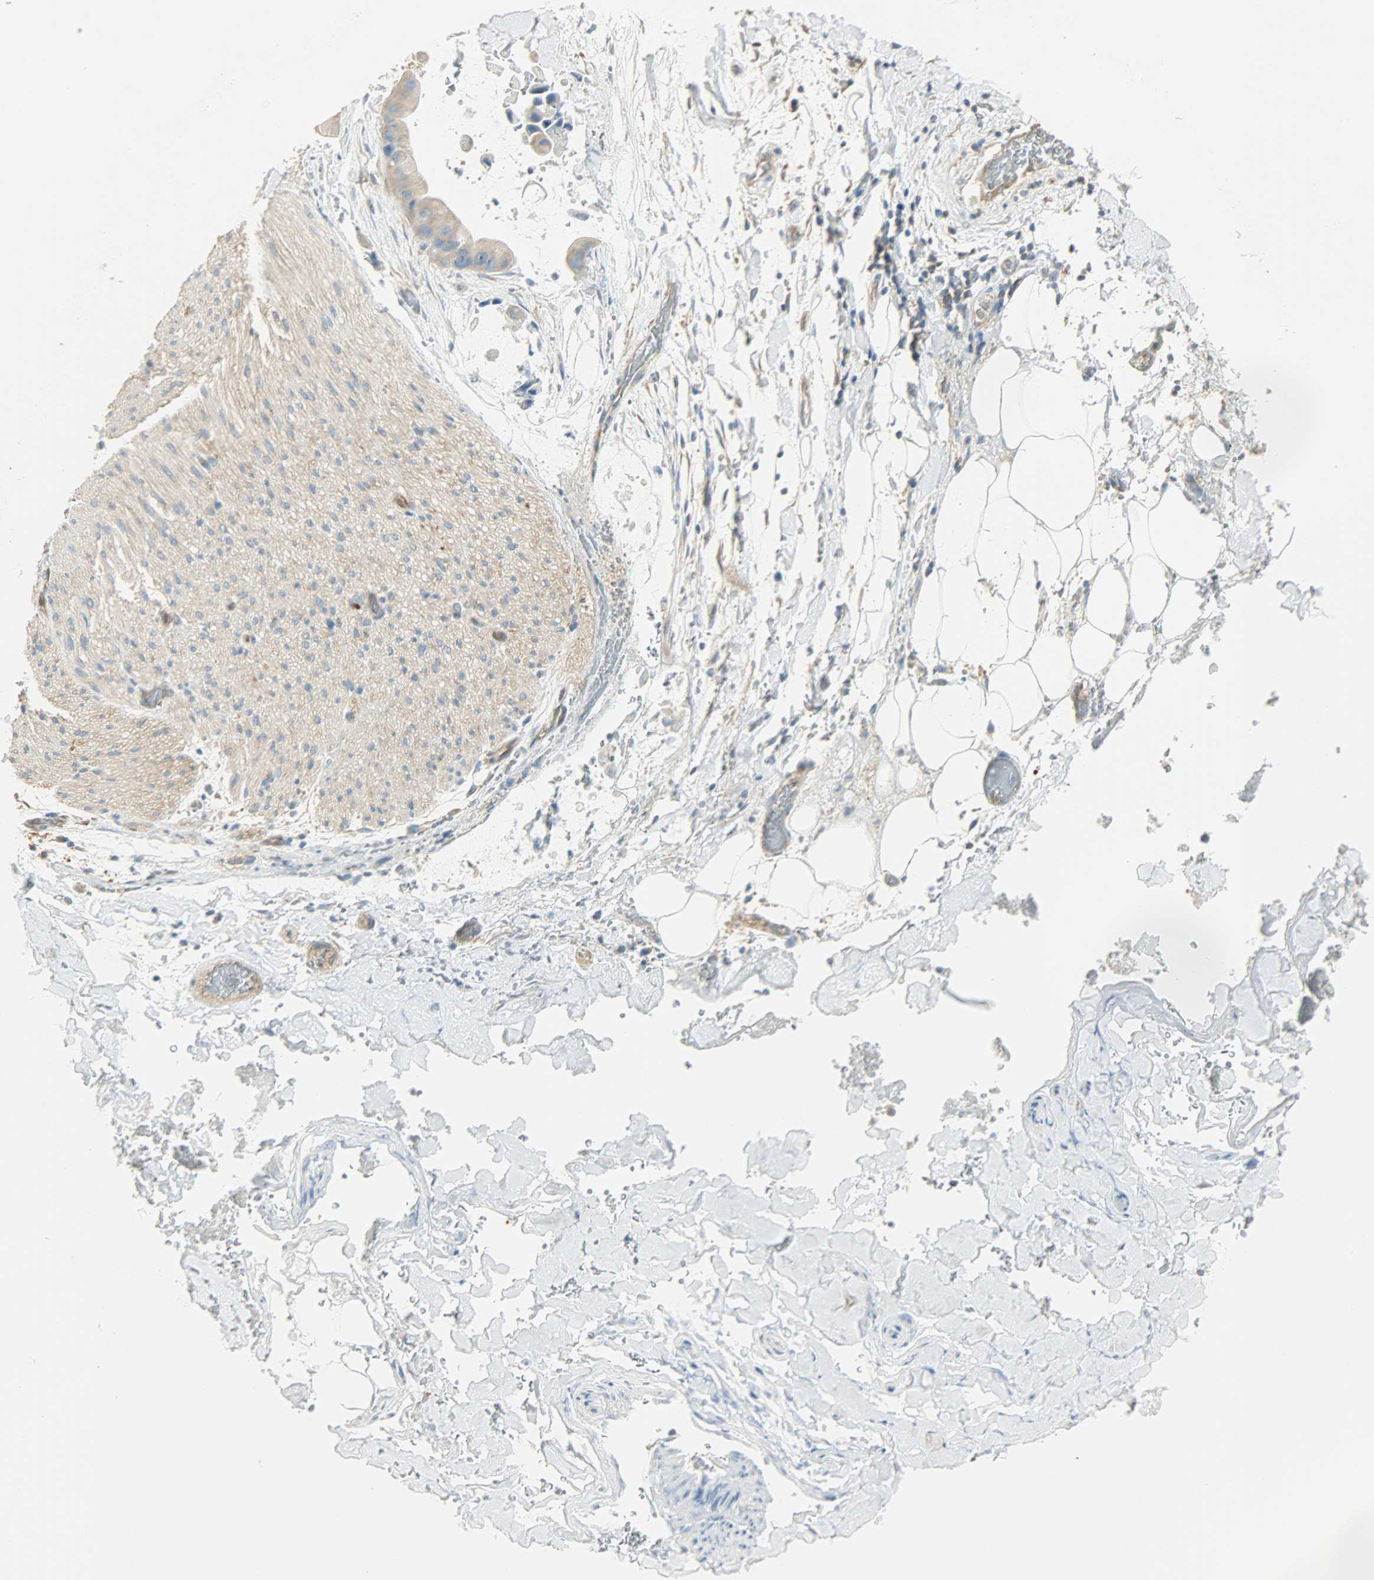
{"staining": {"intensity": "negative", "quantity": "none", "location": "none"}, "tissue": "adipose tissue", "cell_type": "Adipocytes", "image_type": "normal", "snomed": [{"axis": "morphology", "description": "Normal tissue, NOS"}, {"axis": "morphology", "description": "Cholangiocarcinoma"}, {"axis": "topography", "description": "Liver"}, {"axis": "topography", "description": "Peripheral nerve tissue"}], "caption": "High power microscopy photomicrograph of an IHC micrograph of unremarkable adipose tissue, revealing no significant staining in adipocytes.", "gene": "TSC22D2", "patient": {"sex": "male", "age": 50}}